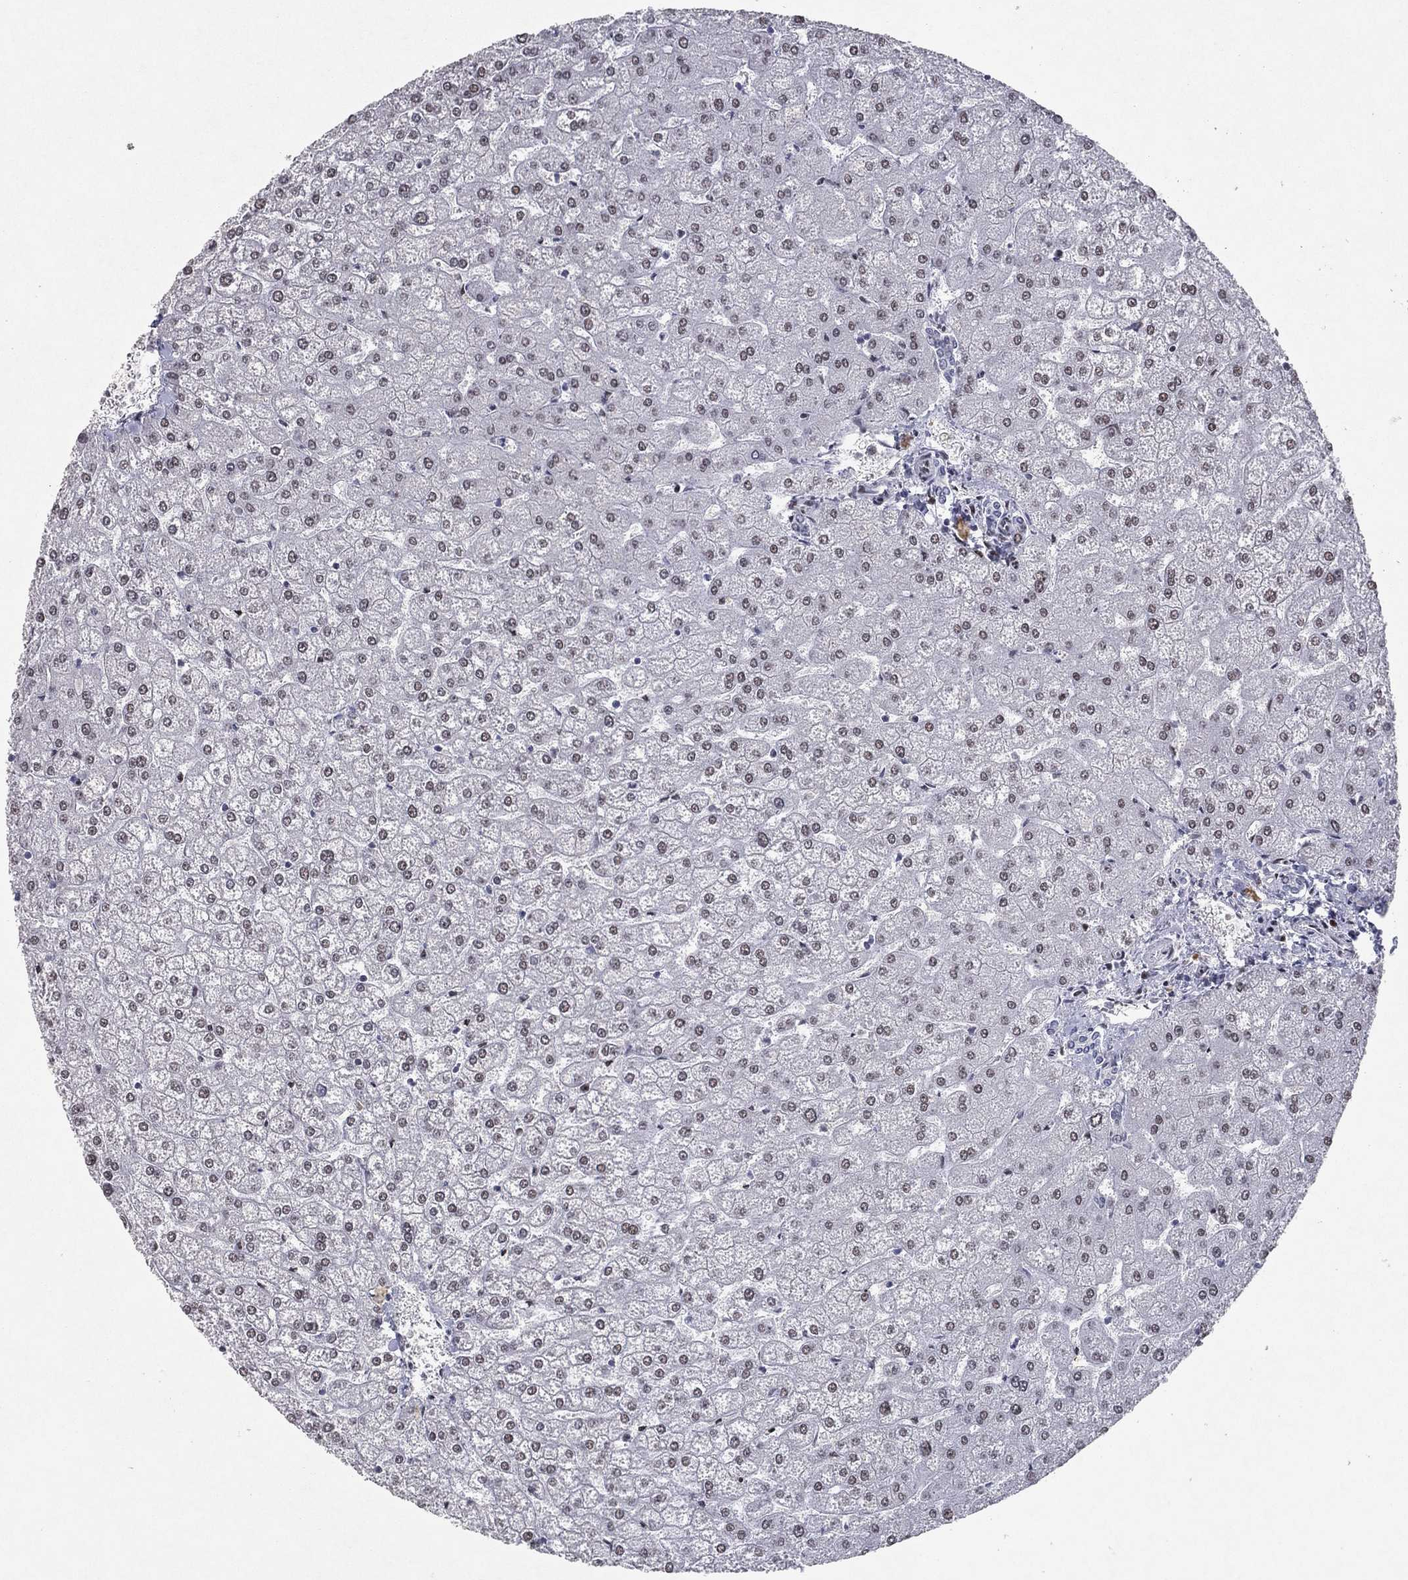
{"staining": {"intensity": "moderate", "quantity": "<25%", "location": "nuclear"}, "tissue": "liver", "cell_type": "Cholangiocytes", "image_type": "normal", "snomed": [{"axis": "morphology", "description": "Normal tissue, NOS"}, {"axis": "topography", "description": "Liver"}], "caption": "Immunohistochemistry (IHC) of benign human liver demonstrates low levels of moderate nuclear expression in about <25% of cholangiocytes. The protein is stained brown, and the nuclei are stained in blue (DAB (3,3'-diaminobenzidine) IHC with brightfield microscopy, high magnification).", "gene": "RTF1", "patient": {"sex": "female", "age": 32}}